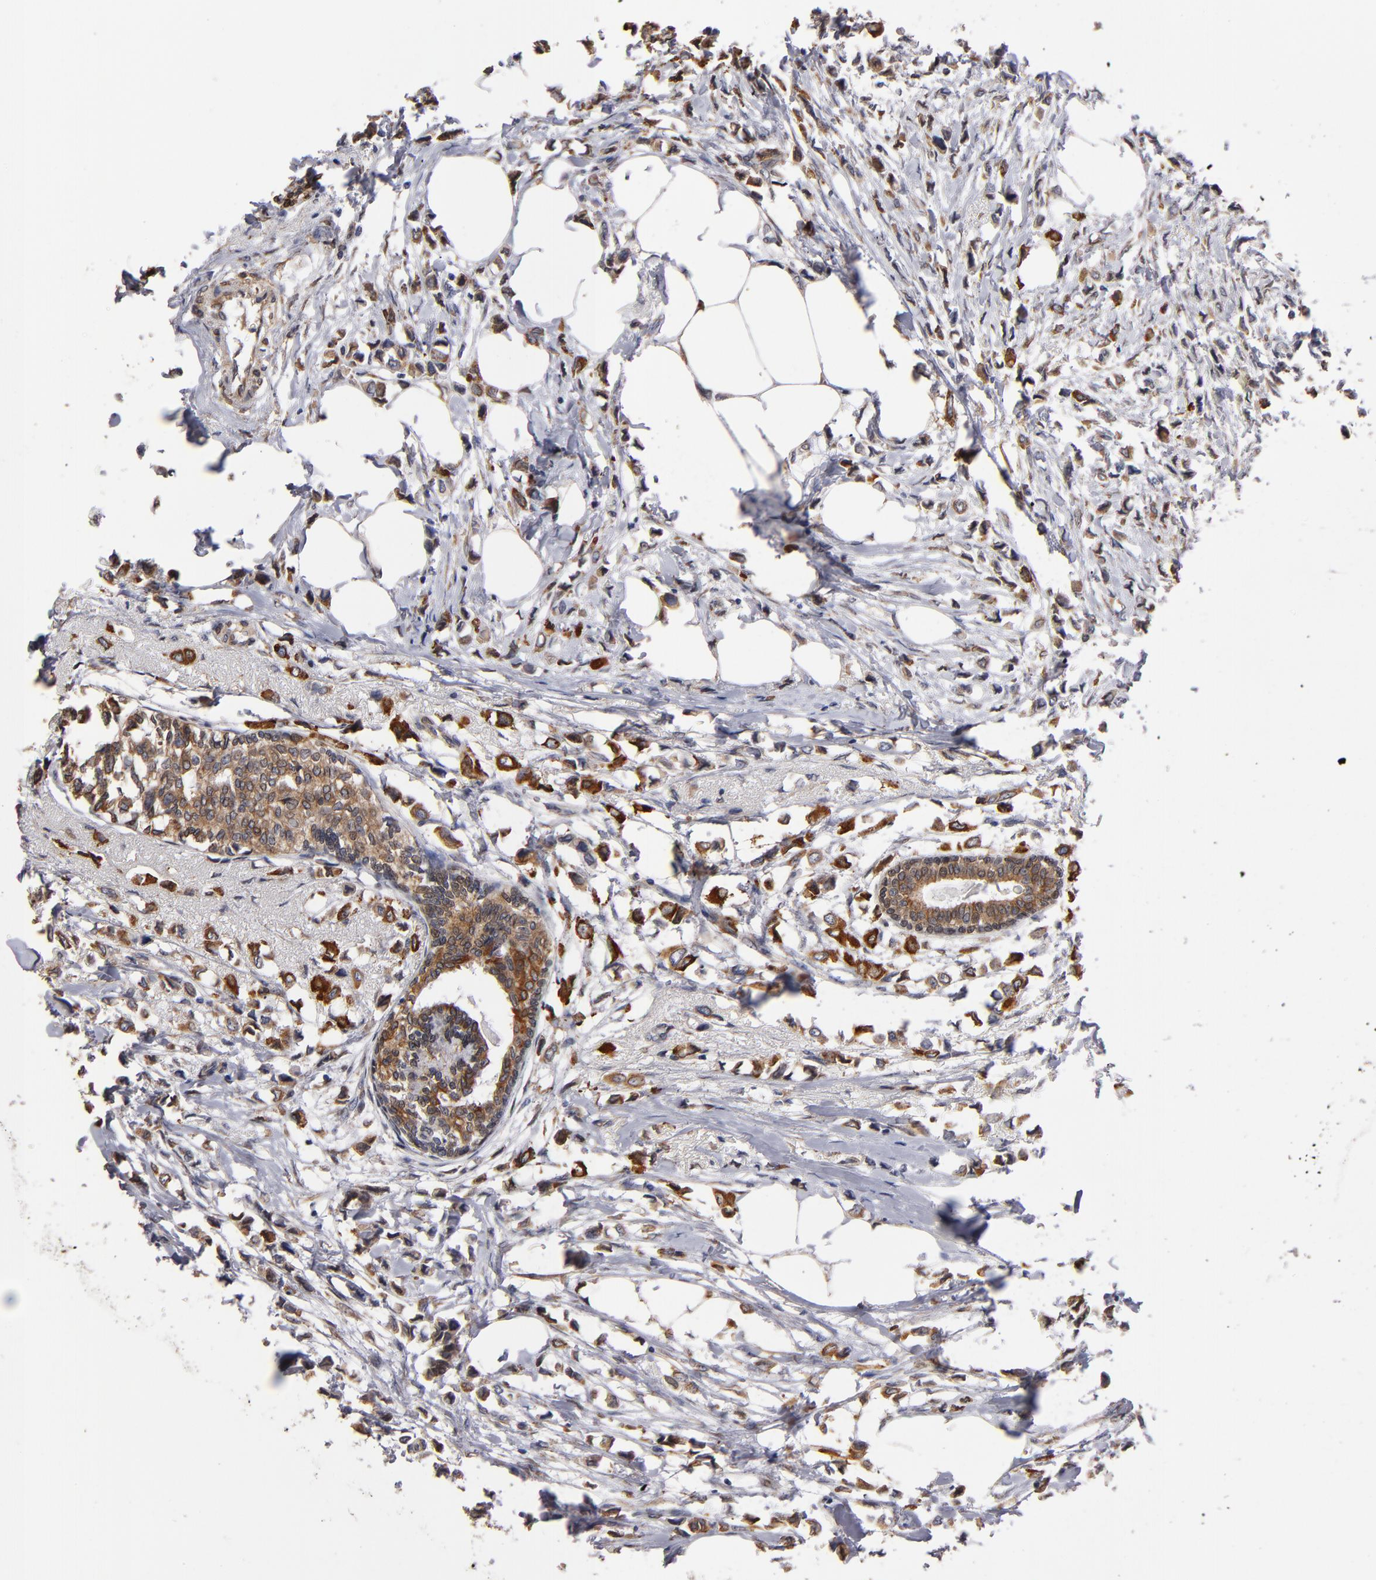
{"staining": {"intensity": "moderate", "quantity": ">75%", "location": "cytoplasmic/membranous"}, "tissue": "breast cancer", "cell_type": "Tumor cells", "image_type": "cancer", "snomed": [{"axis": "morphology", "description": "Lobular carcinoma"}, {"axis": "topography", "description": "Breast"}], "caption": "Immunohistochemistry (IHC) of human breast lobular carcinoma displays medium levels of moderate cytoplasmic/membranous staining in approximately >75% of tumor cells.", "gene": "PGRMC1", "patient": {"sex": "female", "age": 51}}